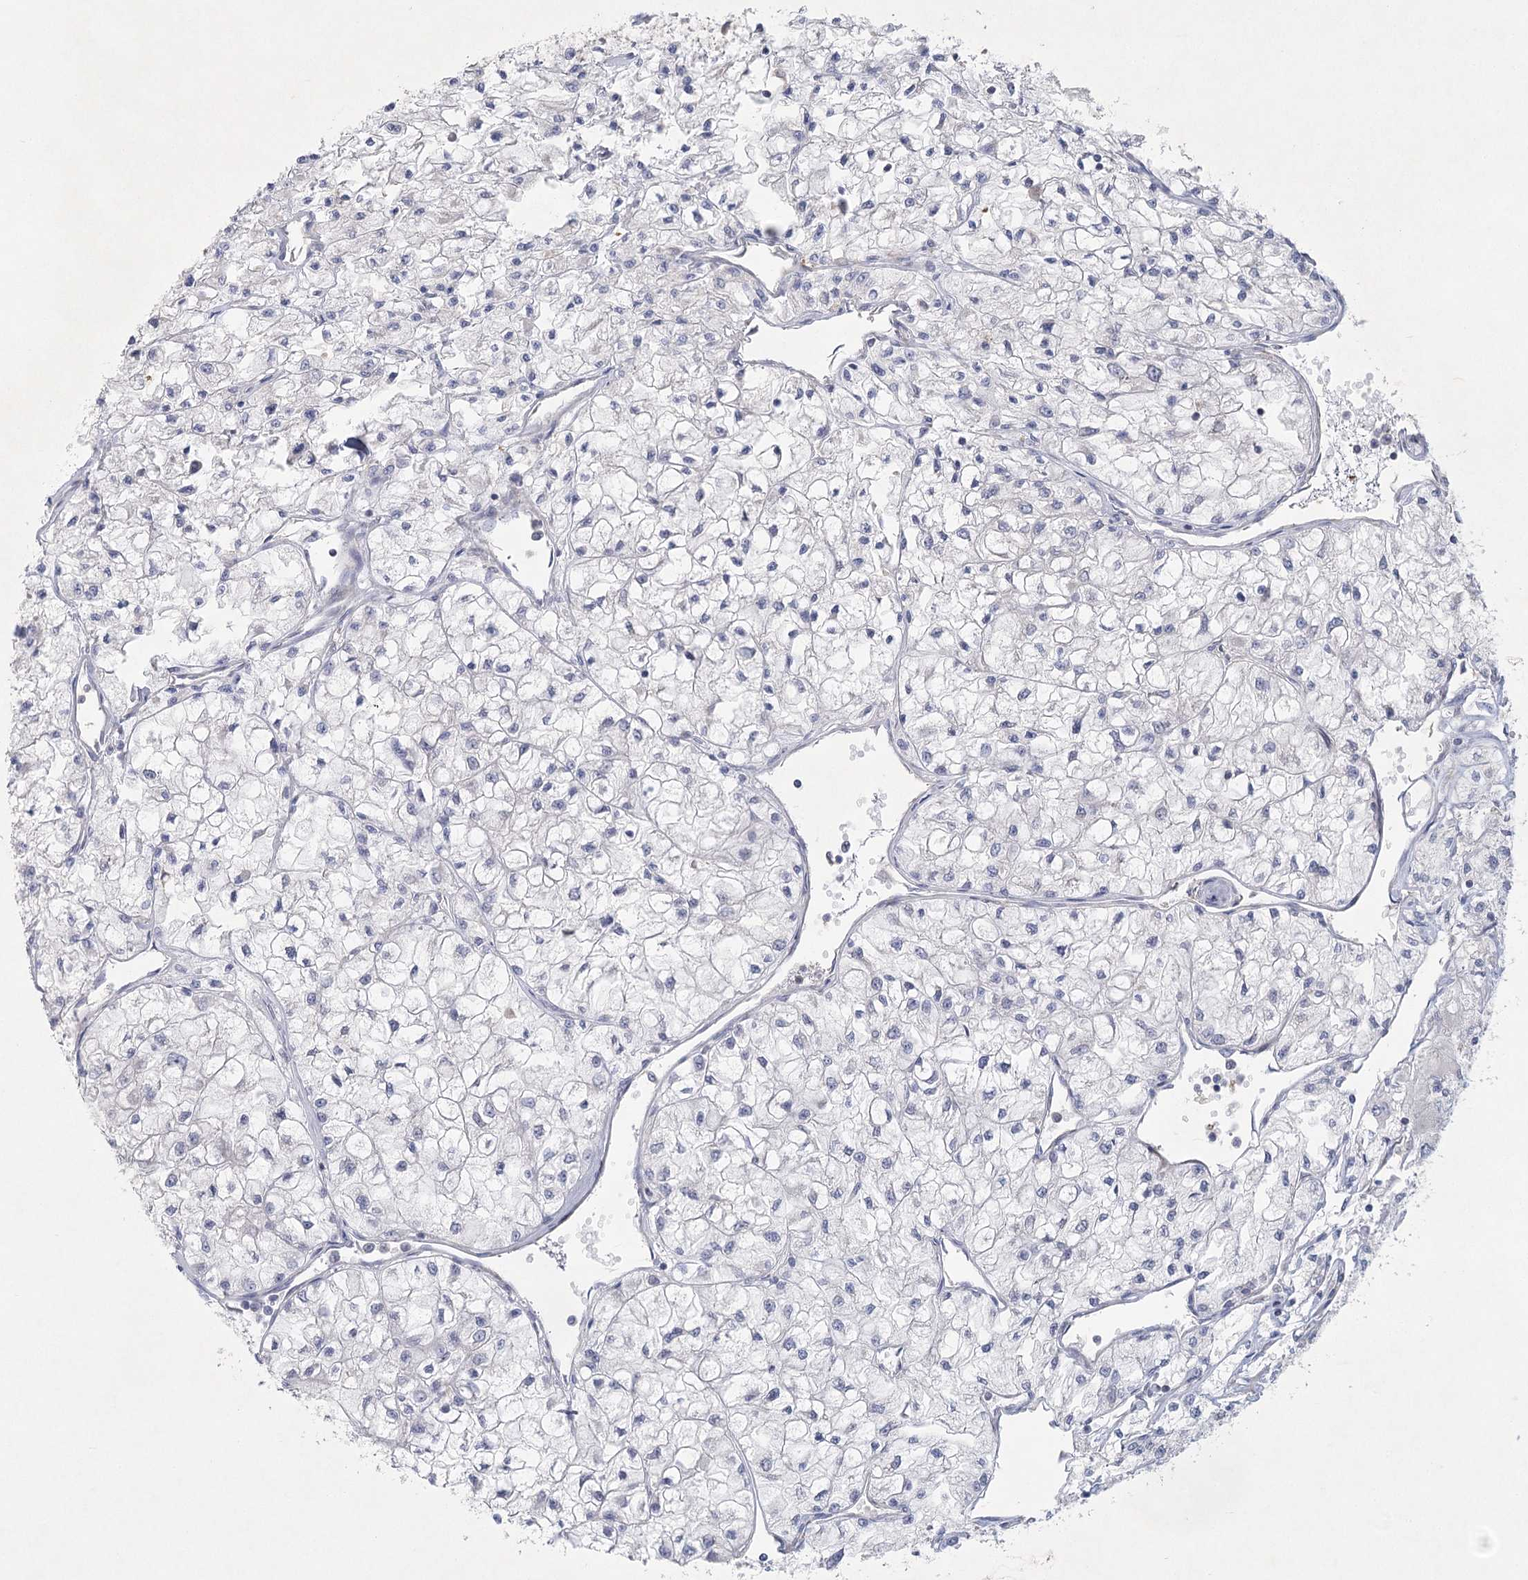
{"staining": {"intensity": "negative", "quantity": "none", "location": "none"}, "tissue": "renal cancer", "cell_type": "Tumor cells", "image_type": "cancer", "snomed": [{"axis": "morphology", "description": "Adenocarcinoma, NOS"}, {"axis": "topography", "description": "Kidney"}], "caption": "Immunohistochemical staining of human renal adenocarcinoma demonstrates no significant staining in tumor cells. Nuclei are stained in blue.", "gene": "FAM110C", "patient": {"sex": "male", "age": 80}}